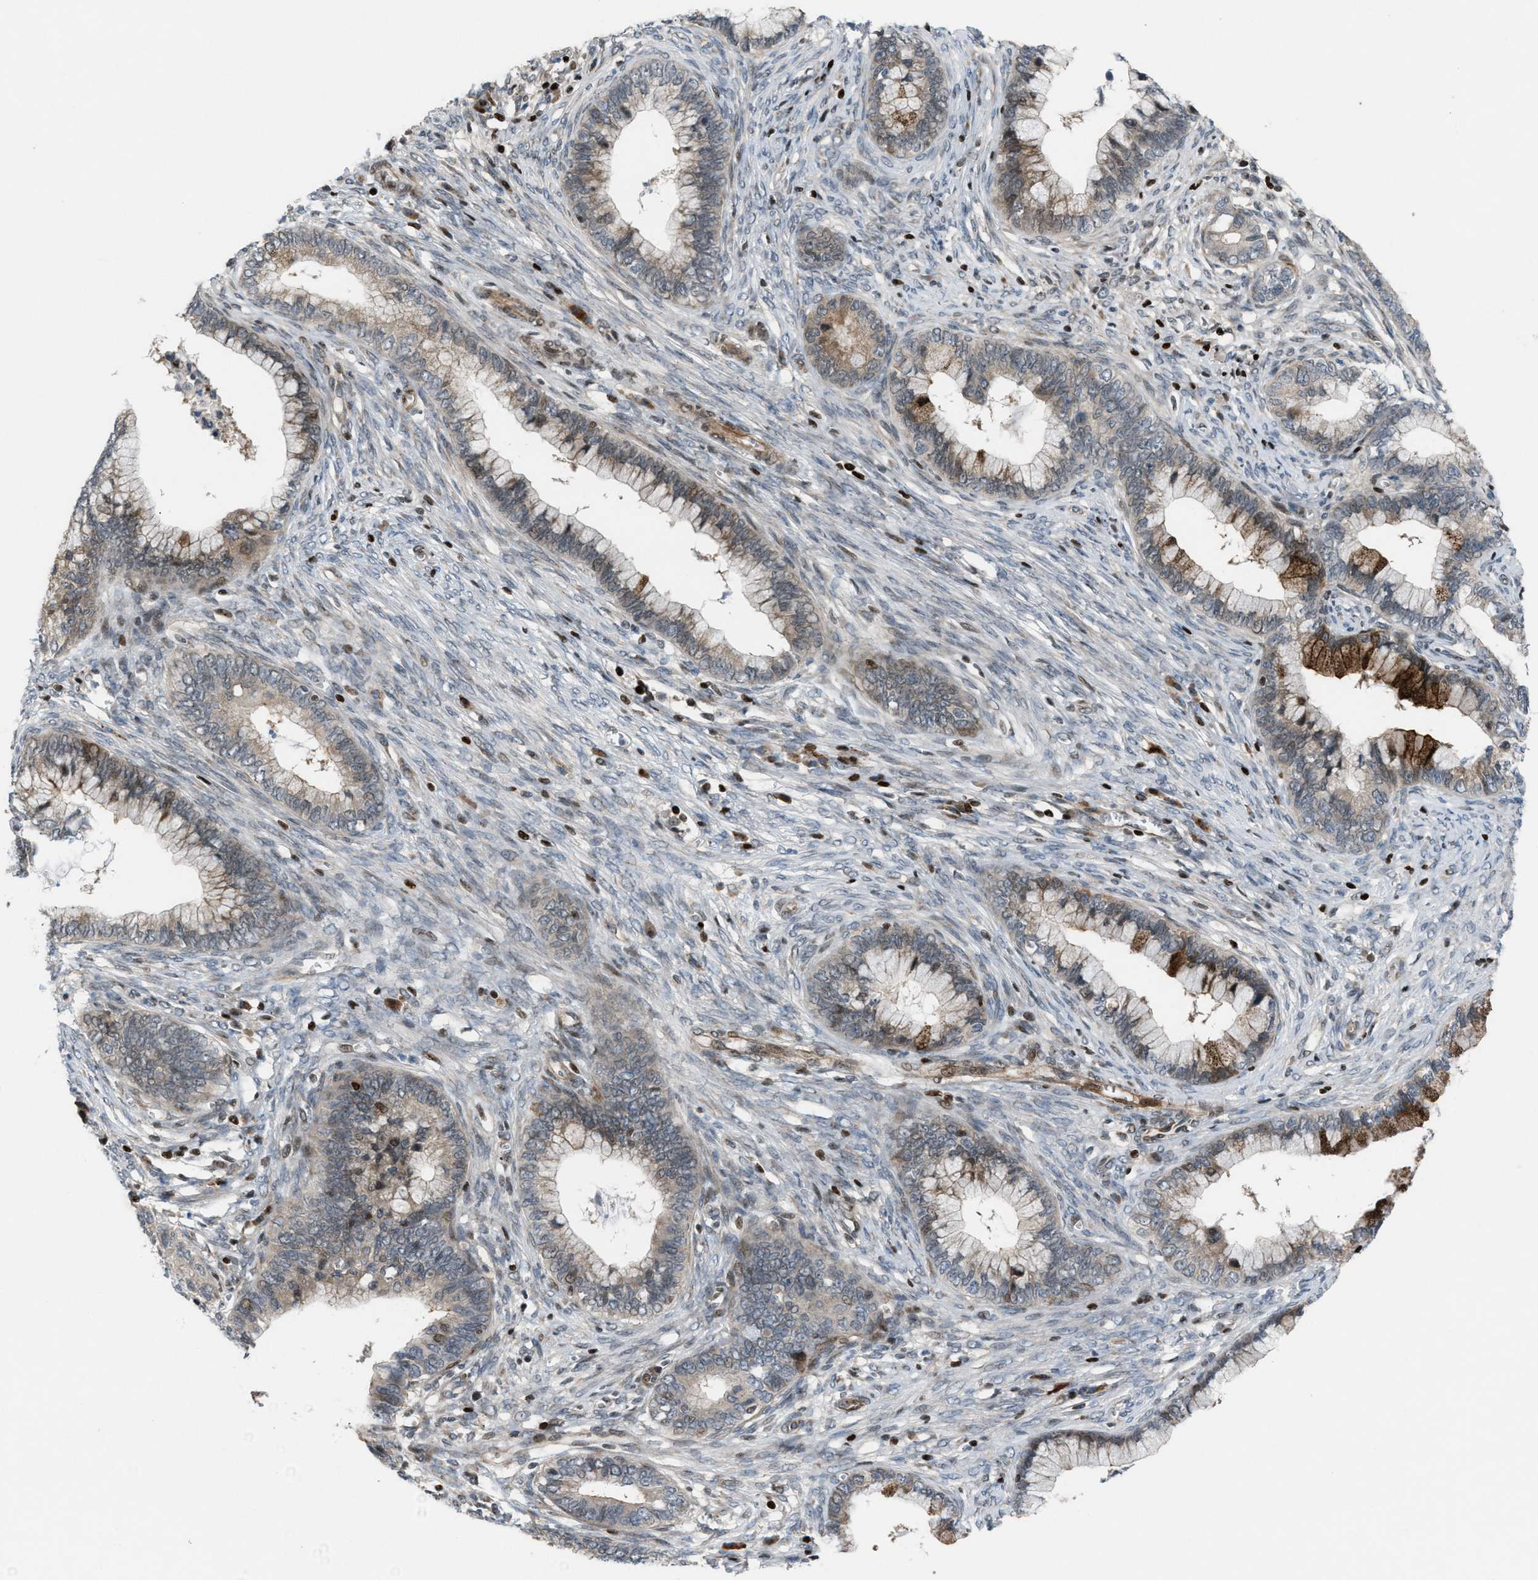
{"staining": {"intensity": "weak", "quantity": ">75%", "location": "cytoplasmic/membranous"}, "tissue": "cervical cancer", "cell_type": "Tumor cells", "image_type": "cancer", "snomed": [{"axis": "morphology", "description": "Adenocarcinoma, NOS"}, {"axis": "topography", "description": "Cervix"}], "caption": "This is an image of immunohistochemistry (IHC) staining of cervical cancer, which shows weak expression in the cytoplasmic/membranous of tumor cells.", "gene": "ZNF276", "patient": {"sex": "female", "age": 44}}